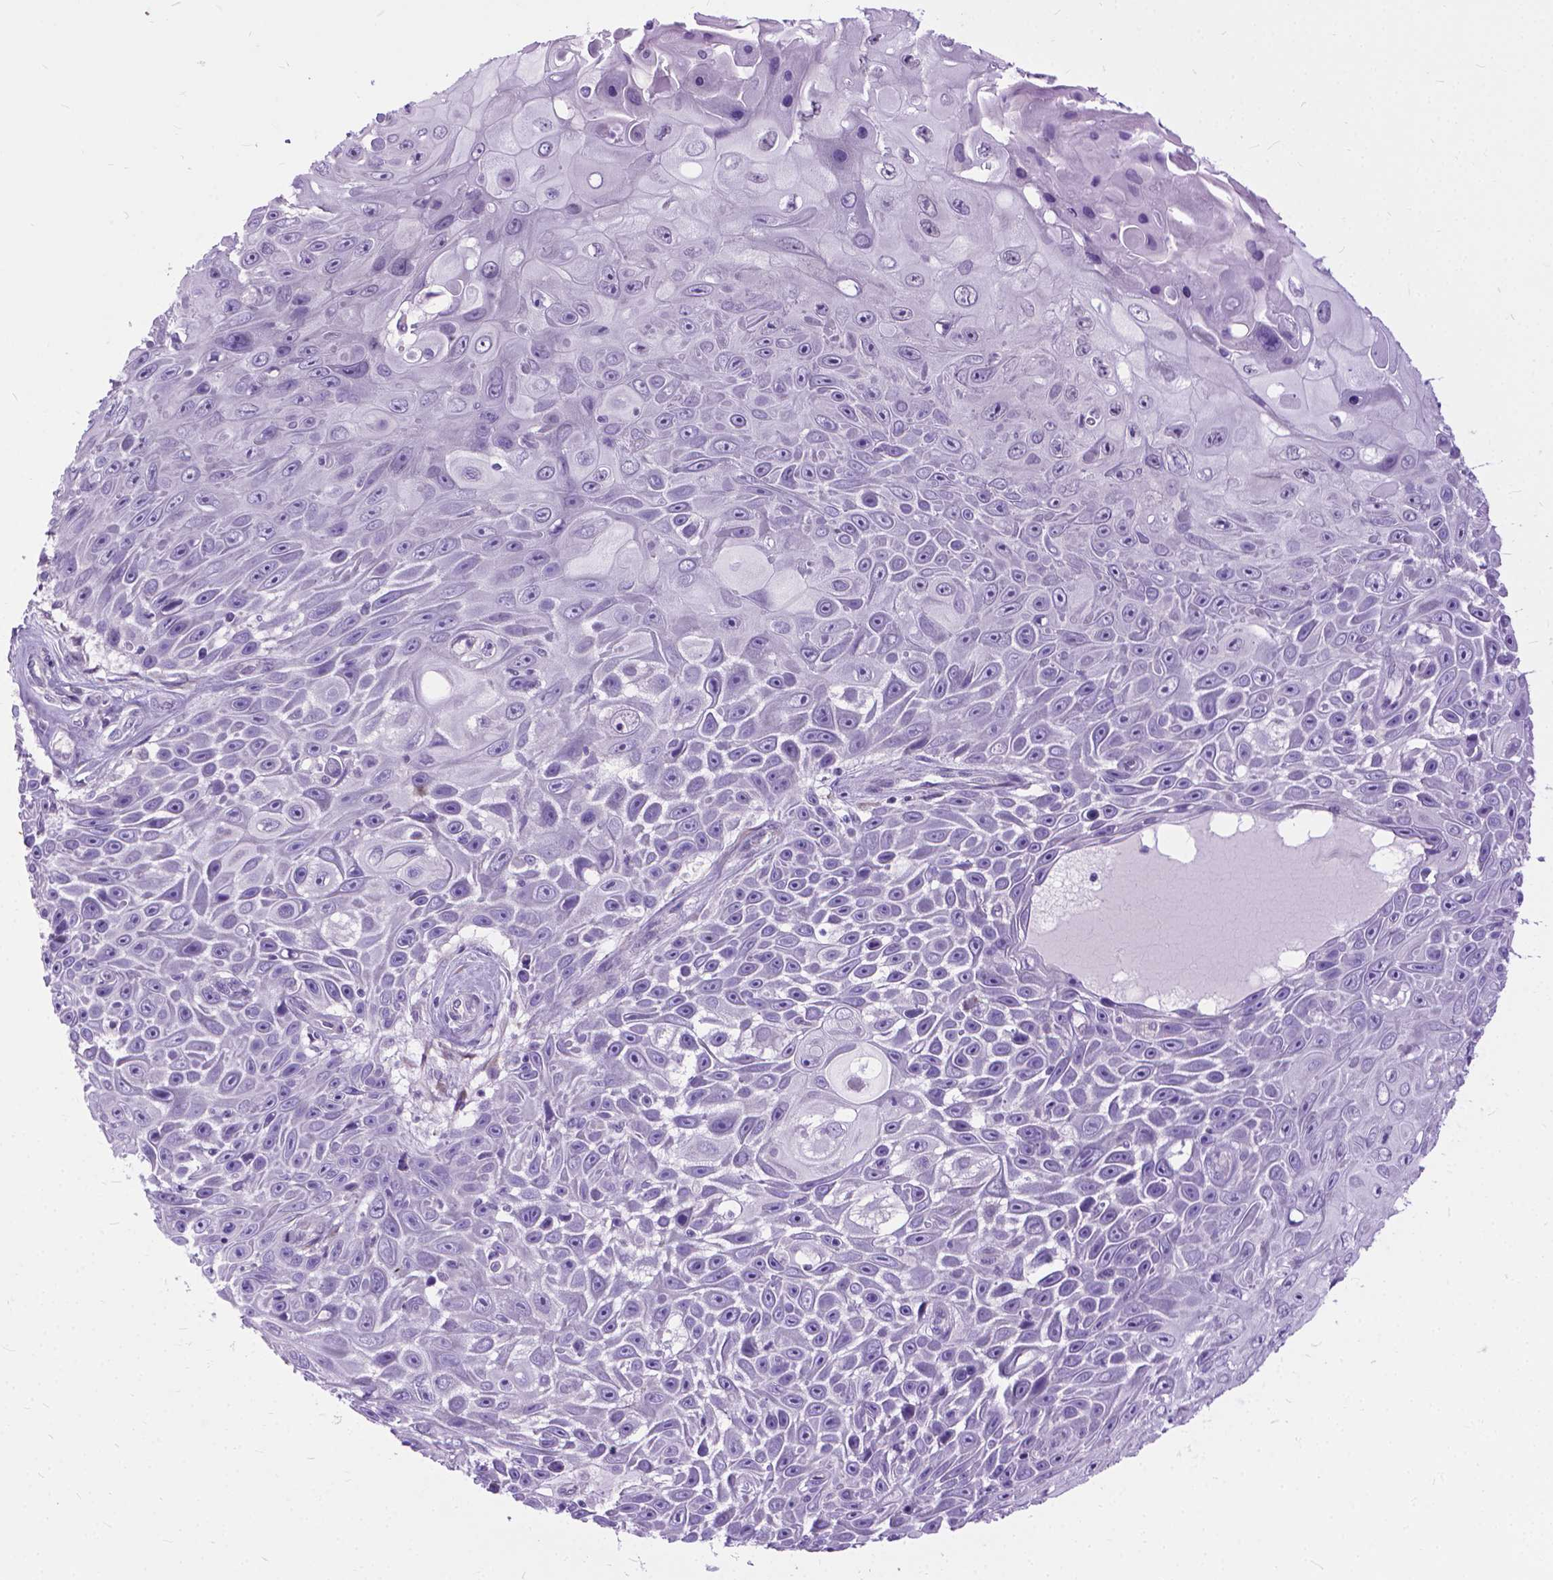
{"staining": {"intensity": "negative", "quantity": "none", "location": "none"}, "tissue": "skin cancer", "cell_type": "Tumor cells", "image_type": "cancer", "snomed": [{"axis": "morphology", "description": "Squamous cell carcinoma, NOS"}, {"axis": "topography", "description": "Skin"}], "caption": "Protein analysis of skin cancer (squamous cell carcinoma) demonstrates no significant staining in tumor cells.", "gene": "APCDD1L", "patient": {"sex": "male", "age": 82}}